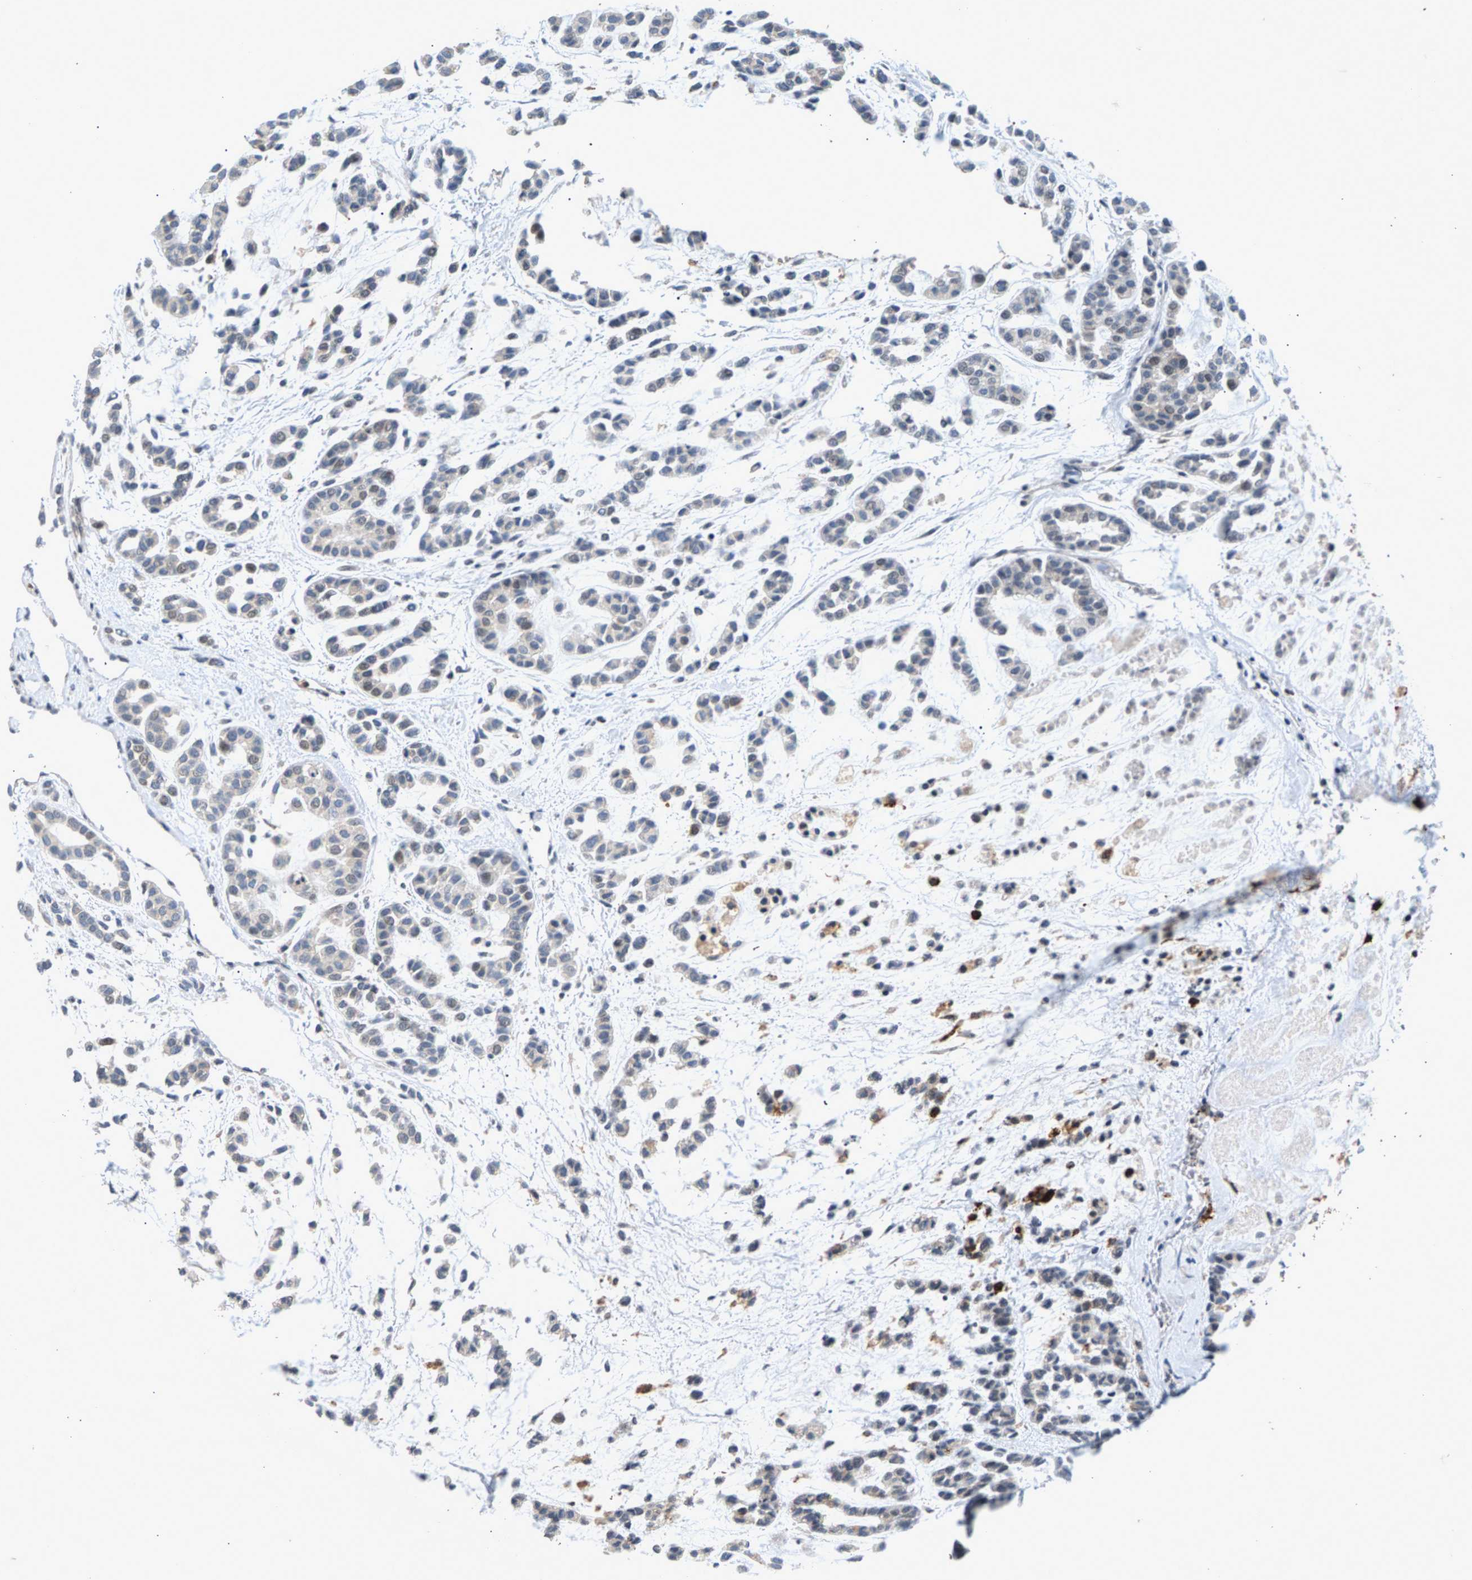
{"staining": {"intensity": "weak", "quantity": "25%-75%", "location": "cytoplasmic/membranous,nuclear"}, "tissue": "head and neck cancer", "cell_type": "Tumor cells", "image_type": "cancer", "snomed": [{"axis": "morphology", "description": "Adenocarcinoma, NOS"}, {"axis": "morphology", "description": "Adenoma, NOS"}, {"axis": "topography", "description": "Head-Neck"}], "caption": "Head and neck cancer (adenocarcinoma) was stained to show a protein in brown. There is low levels of weak cytoplasmic/membranous and nuclear expression in about 25%-75% of tumor cells.", "gene": "ZPR1", "patient": {"sex": "female", "age": 55}}